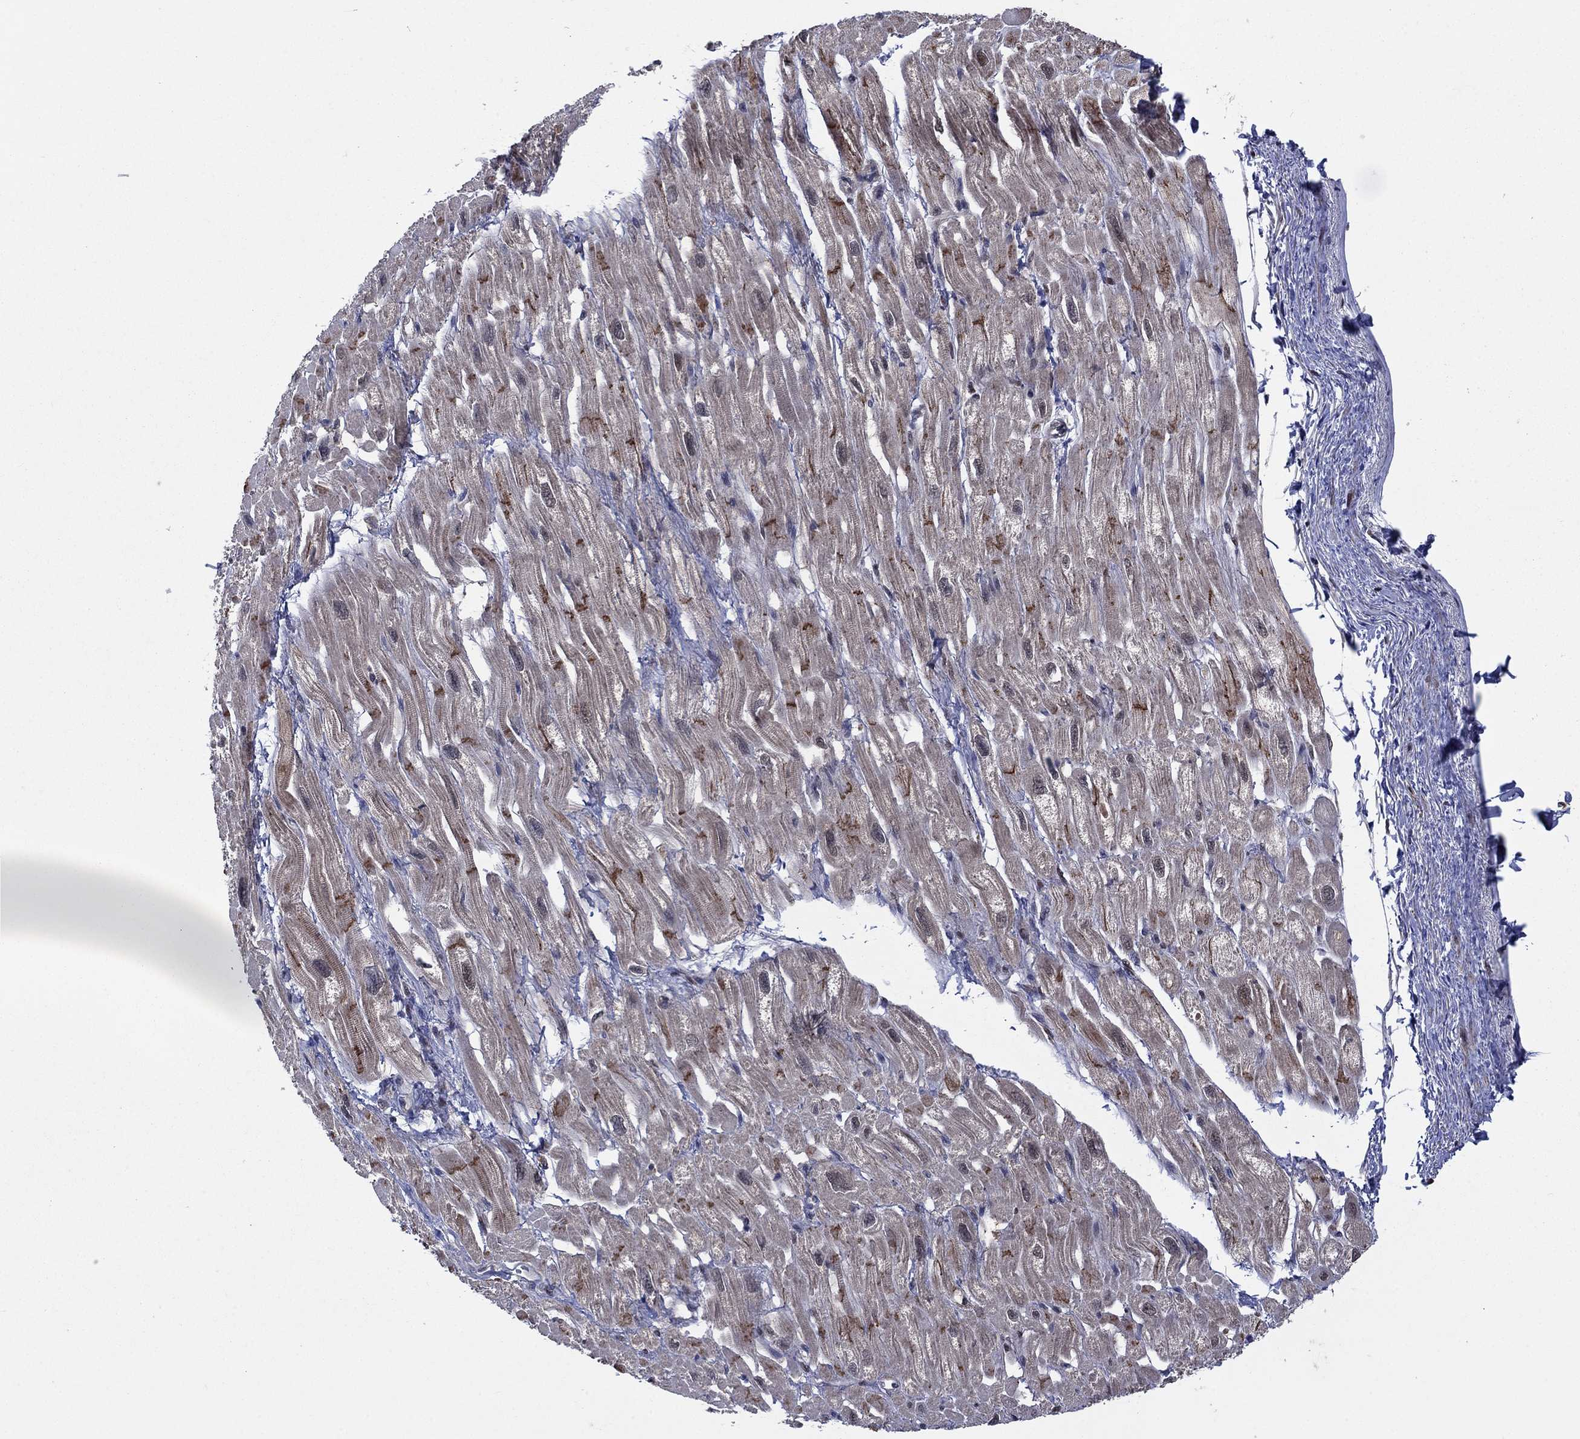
{"staining": {"intensity": "strong", "quantity": "25%-75%", "location": "cytoplasmic/membranous"}, "tissue": "heart muscle", "cell_type": "Cardiomyocytes", "image_type": "normal", "snomed": [{"axis": "morphology", "description": "Normal tissue, NOS"}, {"axis": "topography", "description": "Heart"}], "caption": "About 25%-75% of cardiomyocytes in benign human heart muscle reveal strong cytoplasmic/membranous protein expression as visualized by brown immunohistochemical staining.", "gene": "IAH1", "patient": {"sex": "male", "age": 66}}